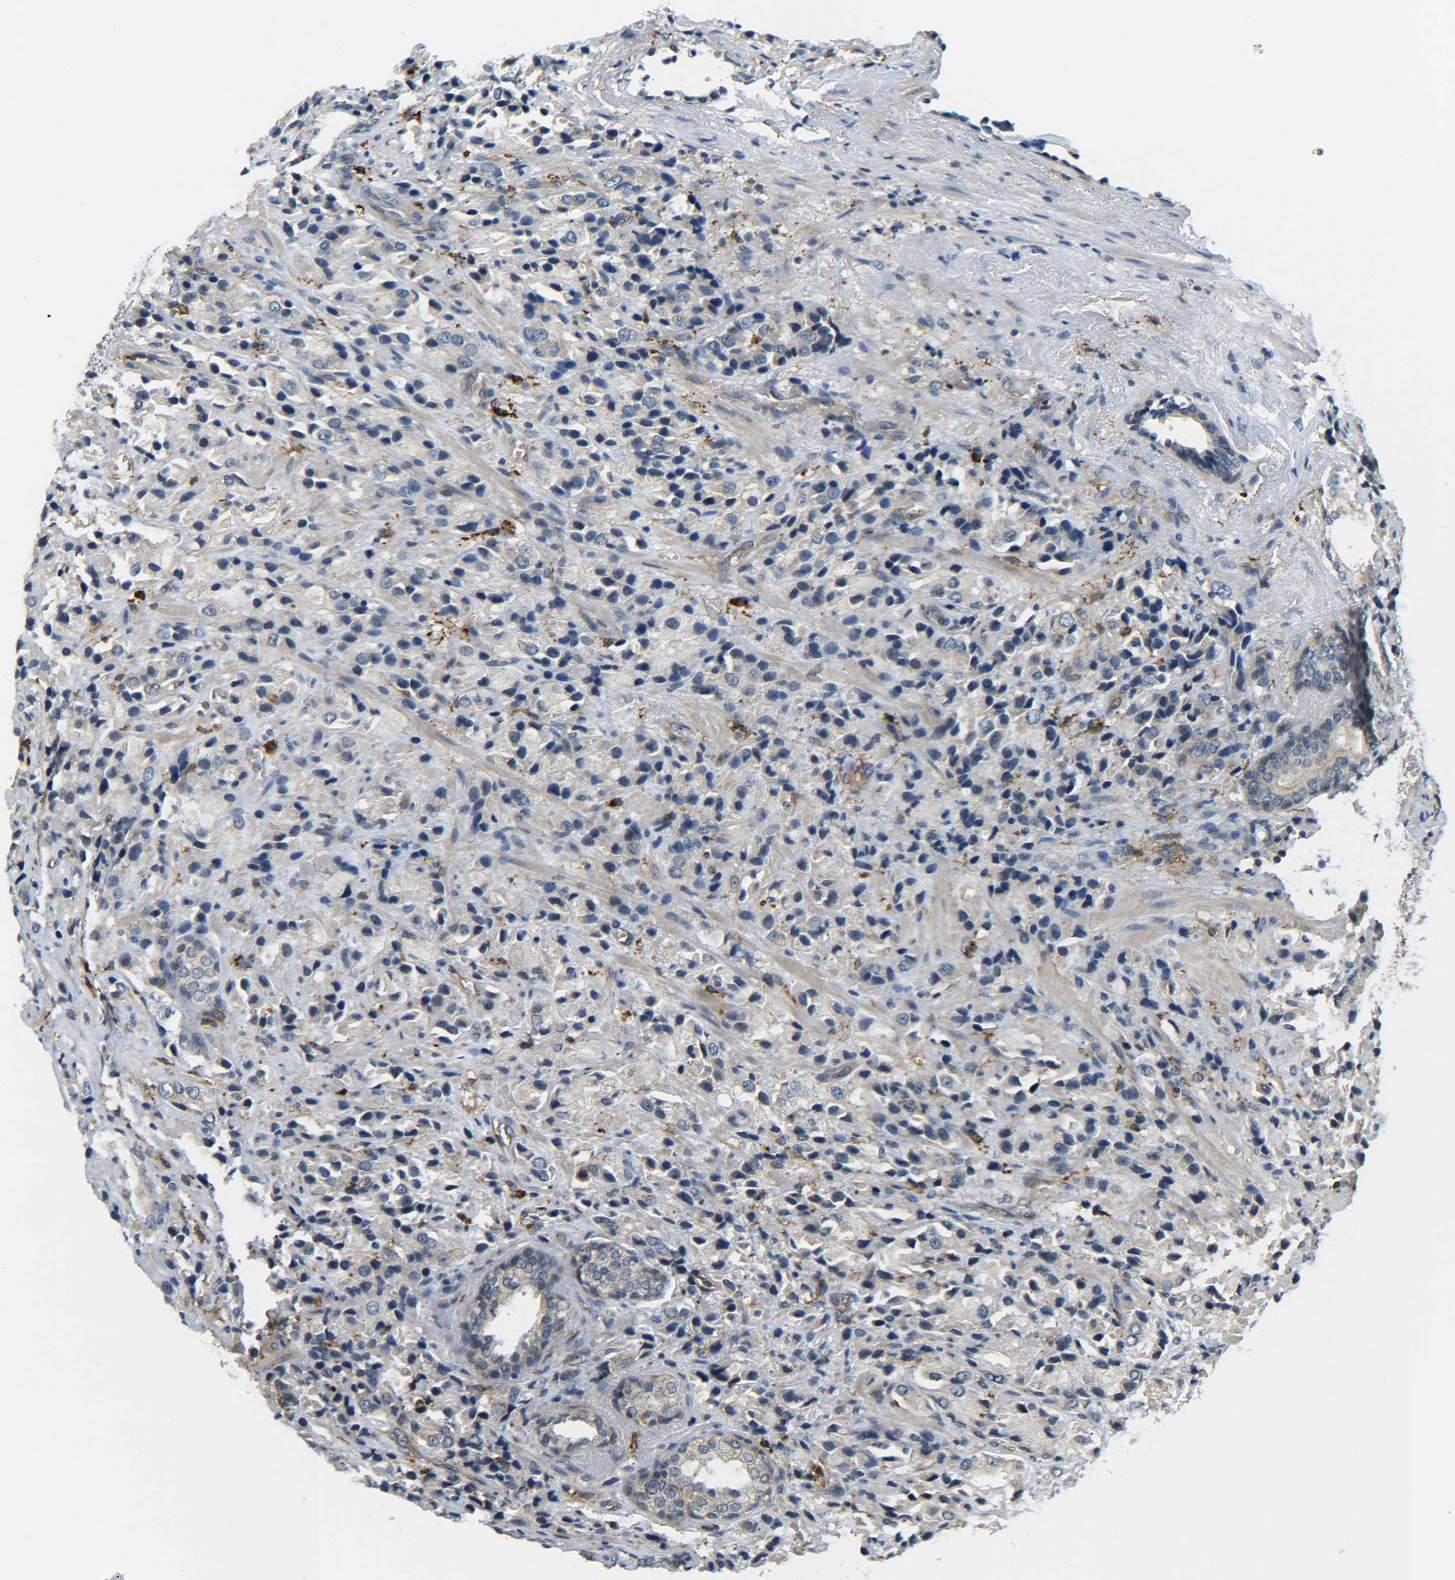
{"staining": {"intensity": "weak", "quantity": ">75%", "location": "cytoplasmic/membranous"}, "tissue": "prostate cancer", "cell_type": "Tumor cells", "image_type": "cancer", "snomed": [{"axis": "morphology", "description": "Adenocarcinoma, High grade"}, {"axis": "topography", "description": "Prostate"}], "caption": "A low amount of weak cytoplasmic/membranous staining is present in about >75% of tumor cells in prostate cancer tissue. (DAB IHC with brightfield microscopy, high magnification).", "gene": "DAB2", "patient": {"sex": "male", "age": 70}}